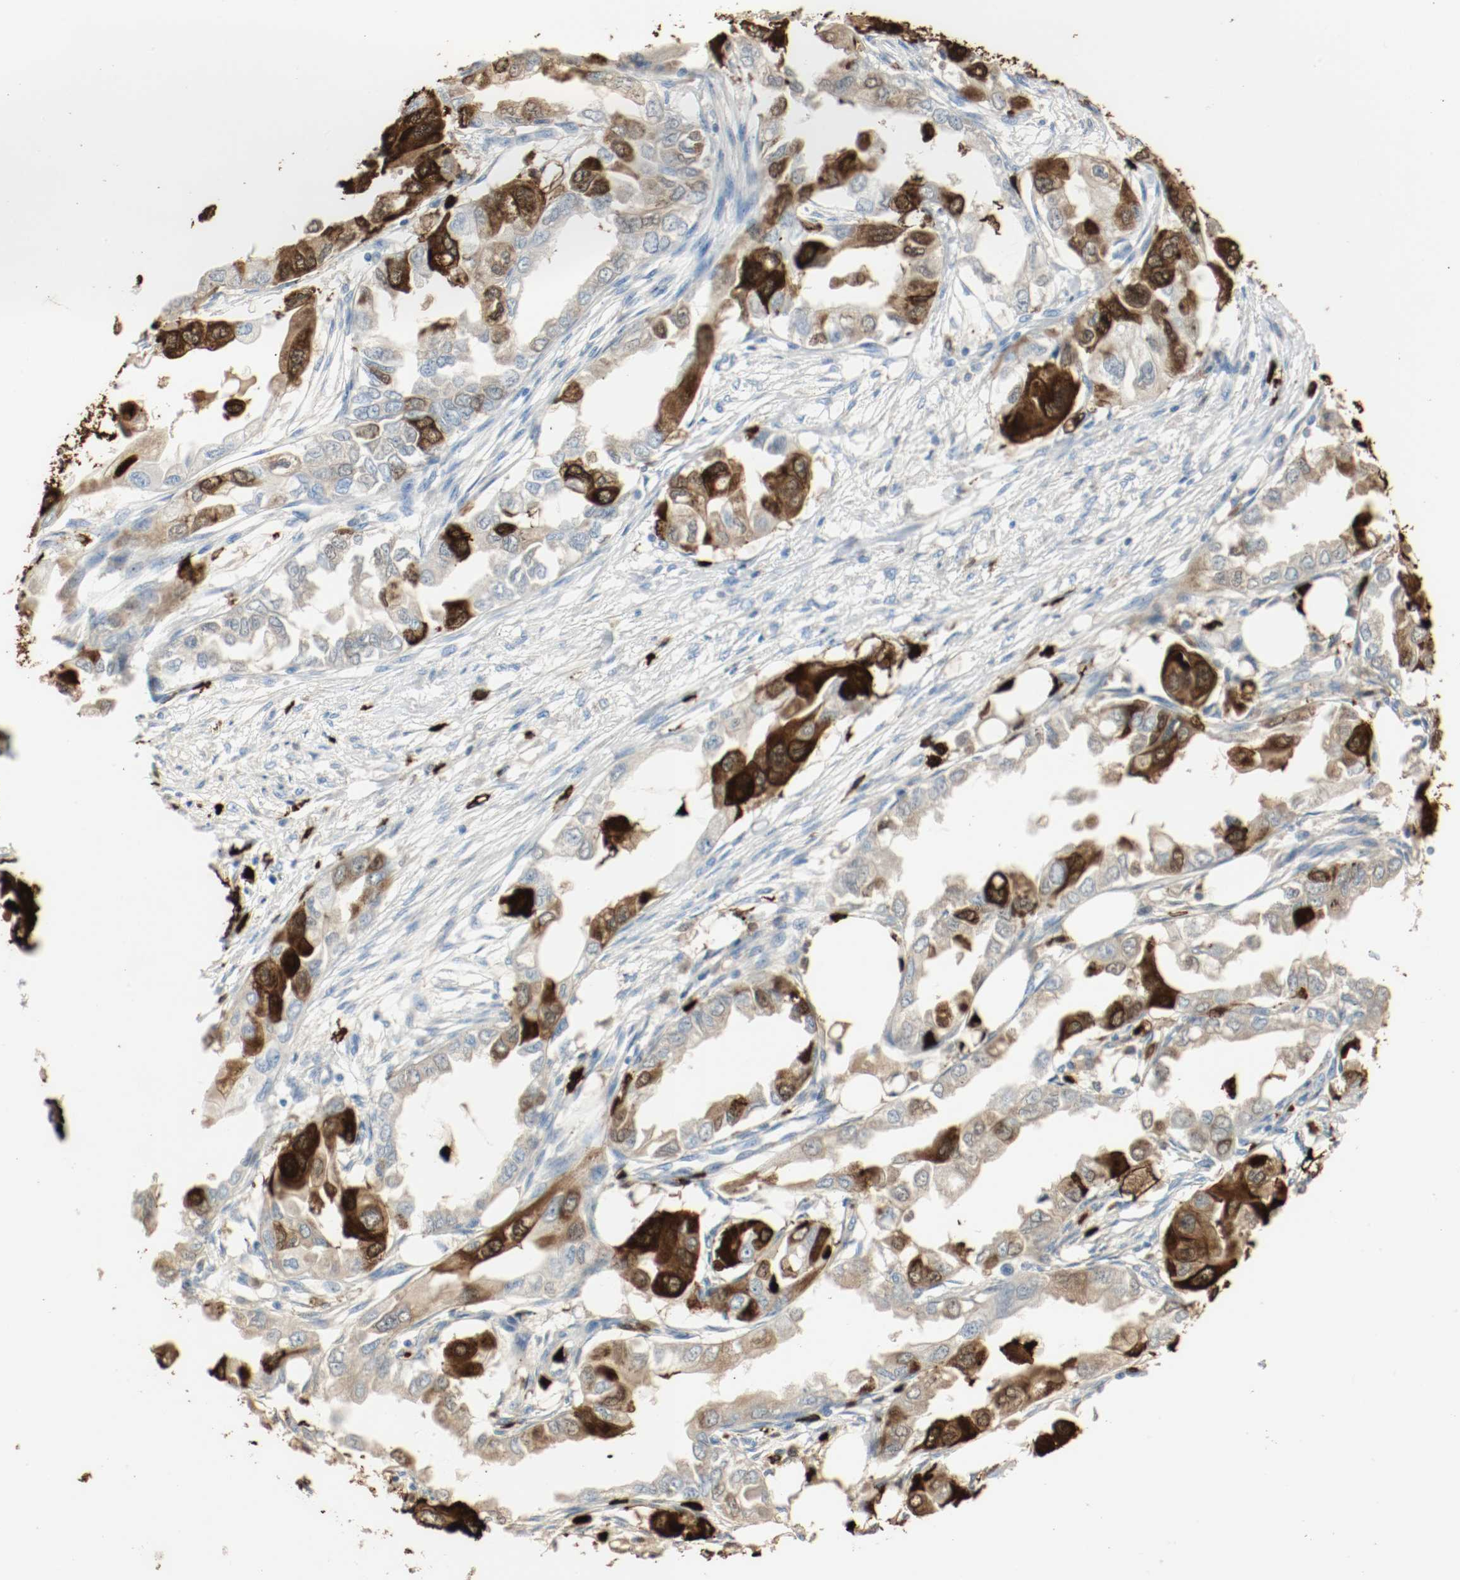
{"staining": {"intensity": "strong", "quantity": "25%-75%", "location": "cytoplasmic/membranous"}, "tissue": "endometrial cancer", "cell_type": "Tumor cells", "image_type": "cancer", "snomed": [{"axis": "morphology", "description": "Adenocarcinoma, NOS"}, {"axis": "topography", "description": "Endometrium"}], "caption": "Approximately 25%-75% of tumor cells in endometrial cancer display strong cytoplasmic/membranous protein staining as visualized by brown immunohistochemical staining.", "gene": "S100A9", "patient": {"sex": "female", "age": 67}}